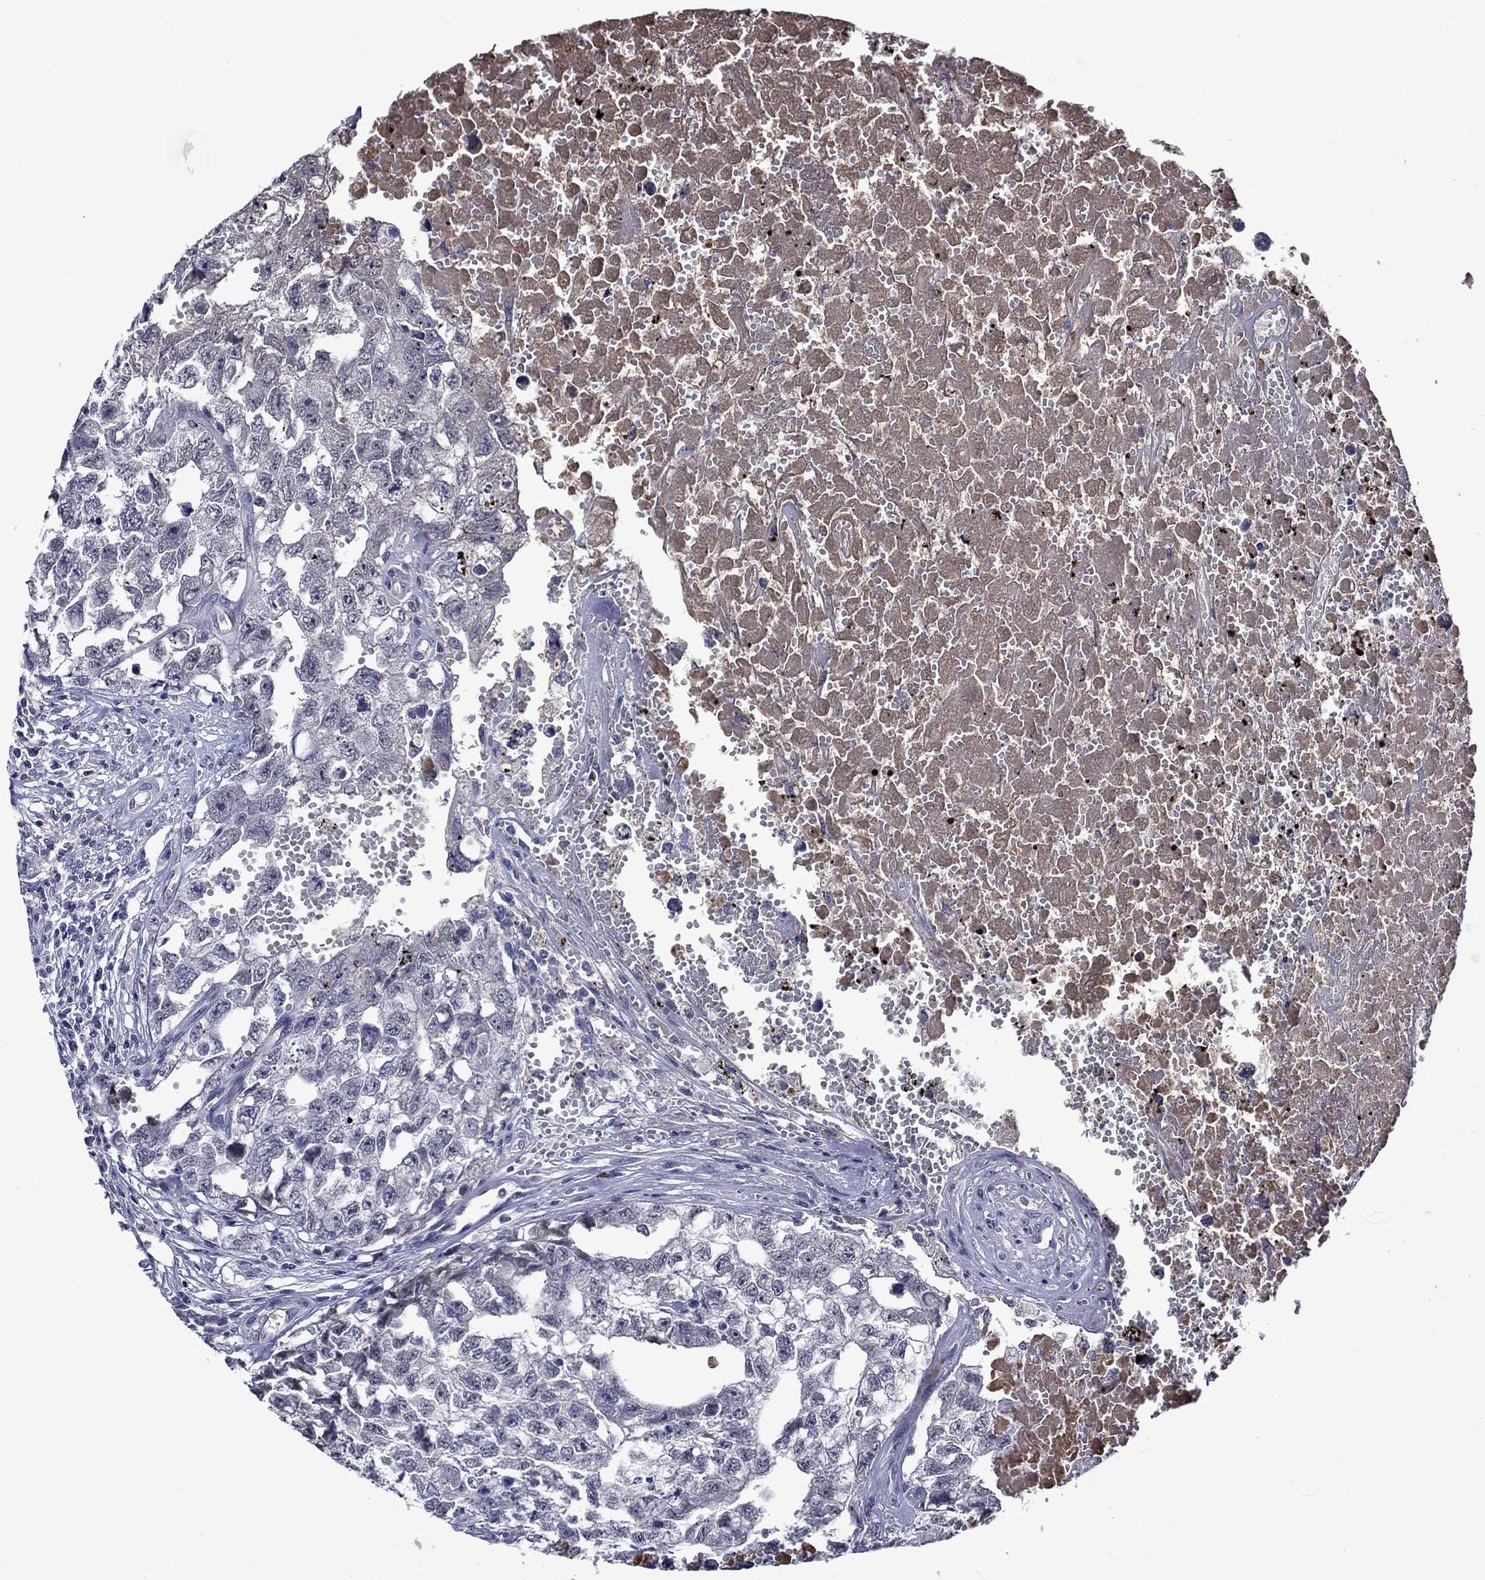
{"staining": {"intensity": "negative", "quantity": "none", "location": "none"}, "tissue": "testis cancer", "cell_type": "Tumor cells", "image_type": "cancer", "snomed": [{"axis": "morphology", "description": "Seminoma, NOS"}, {"axis": "morphology", "description": "Carcinoma, Embryonal, NOS"}, {"axis": "topography", "description": "Testis"}], "caption": "IHC histopathology image of neoplastic tissue: seminoma (testis) stained with DAB shows no significant protein positivity in tumor cells.", "gene": "APOA2", "patient": {"sex": "male", "age": 22}}